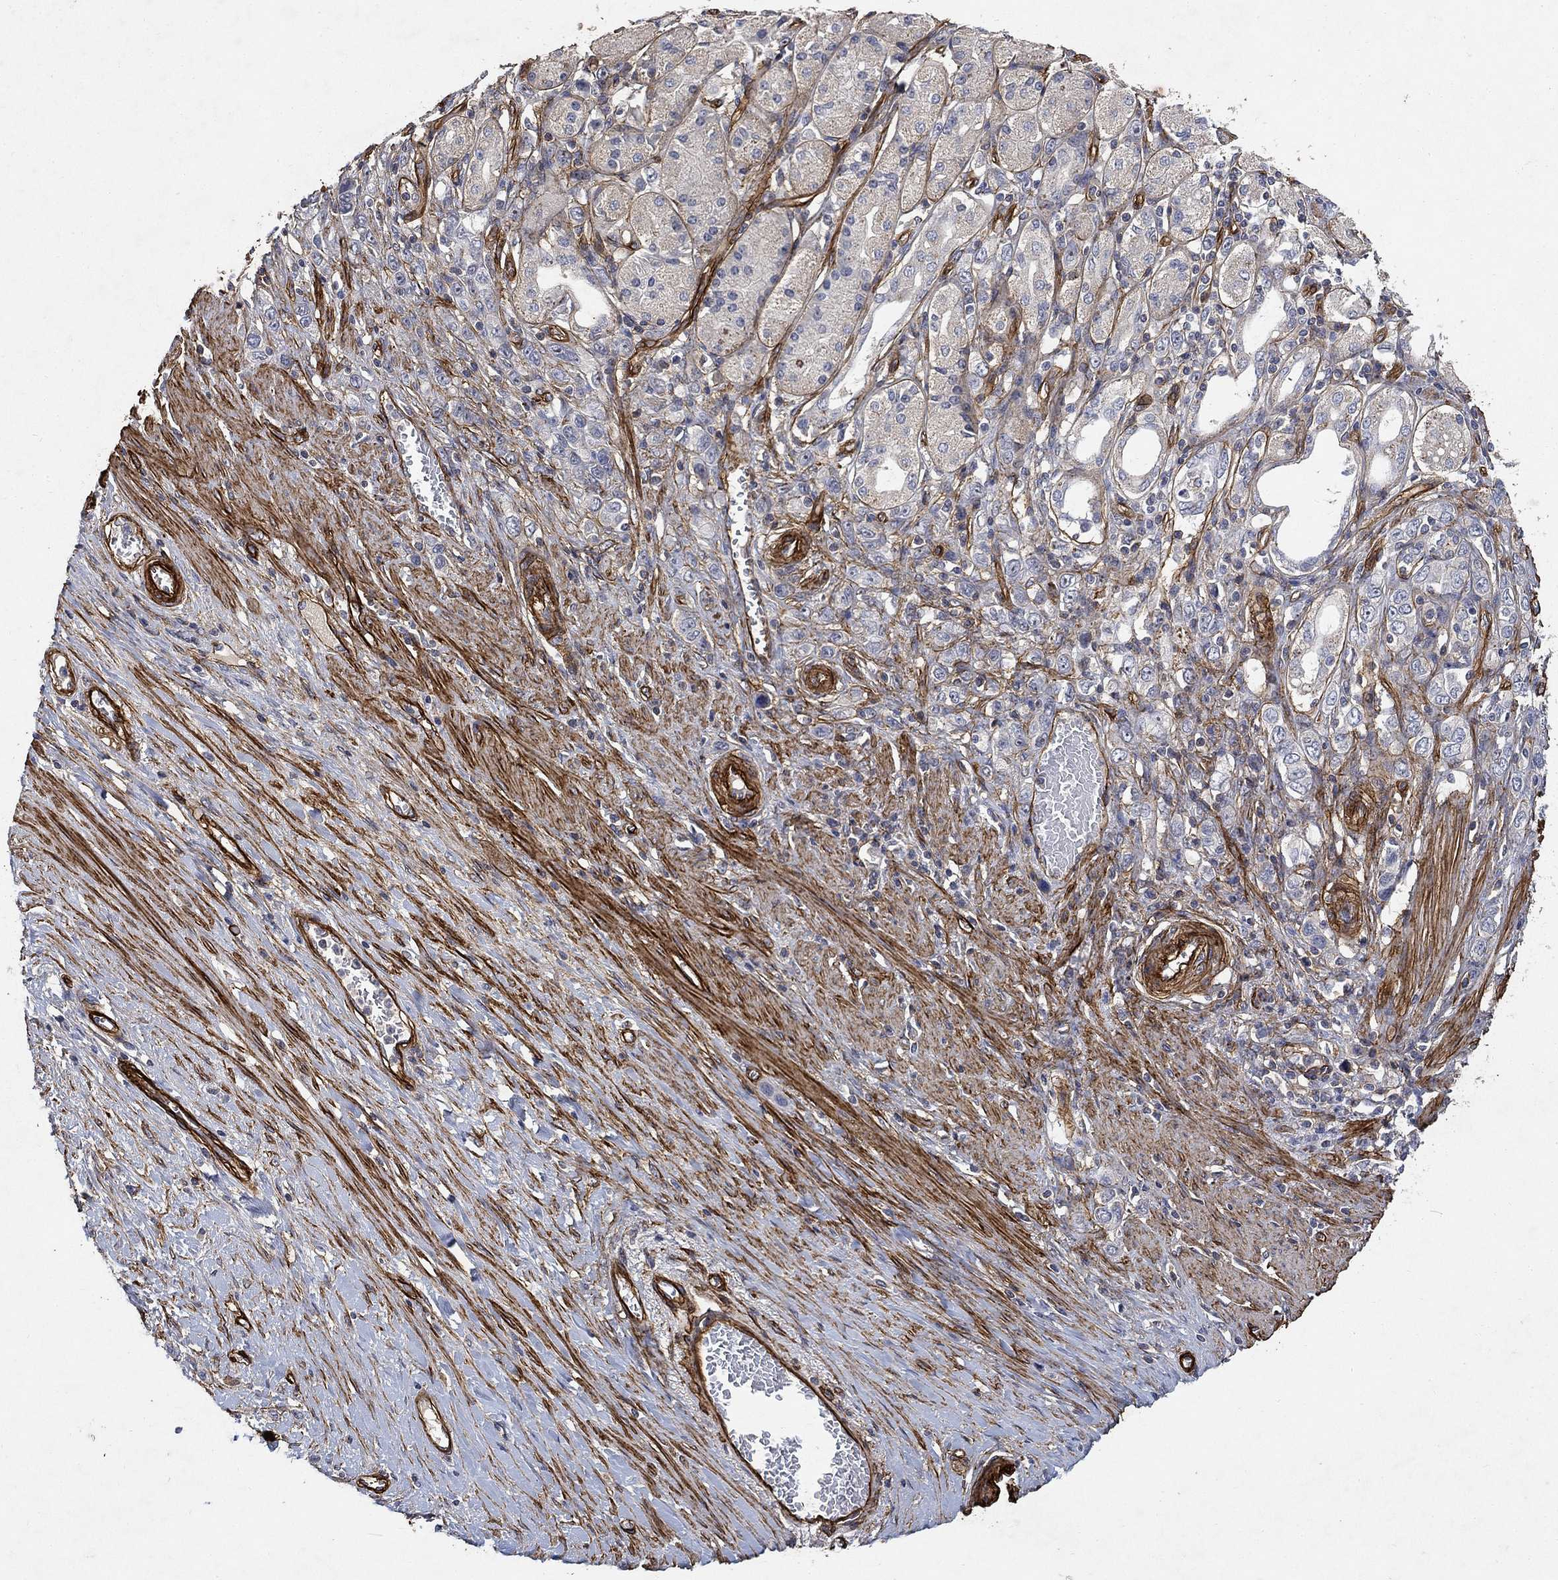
{"staining": {"intensity": "negative", "quantity": "none", "location": "none"}, "tissue": "stomach cancer", "cell_type": "Tumor cells", "image_type": "cancer", "snomed": [{"axis": "morphology", "description": "Normal tissue, NOS"}, {"axis": "morphology", "description": "Adenocarcinoma, NOS"}, {"axis": "morphology", "description": "Adenocarcinoma, High grade"}, {"axis": "topography", "description": "Stomach, upper"}, {"axis": "topography", "description": "Stomach"}], "caption": "Histopathology image shows no protein positivity in tumor cells of stomach cancer (adenocarcinoma) tissue.", "gene": "COL4A2", "patient": {"sex": "female", "age": 65}}